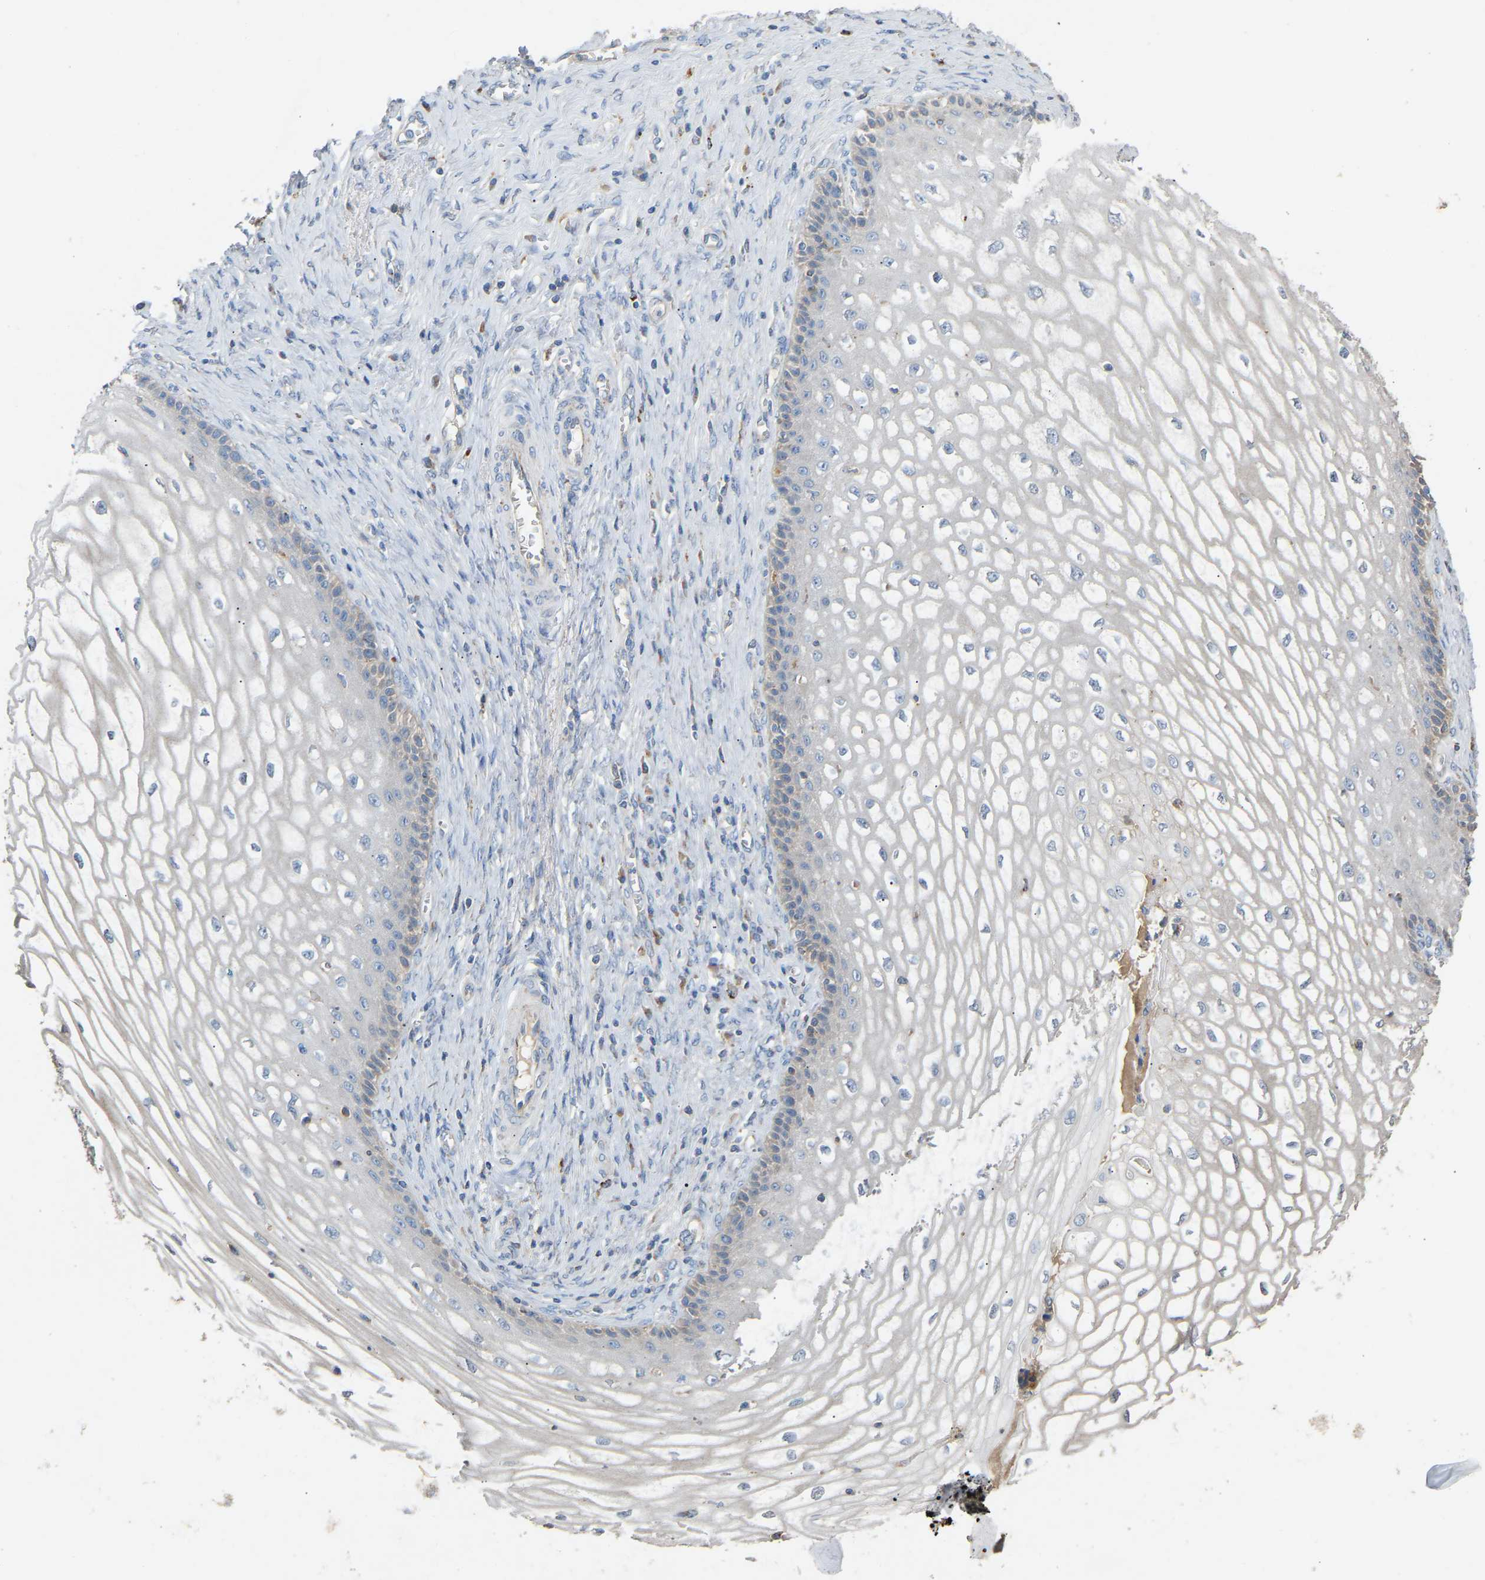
{"staining": {"intensity": "negative", "quantity": "none", "location": "none"}, "tissue": "cervical cancer", "cell_type": "Tumor cells", "image_type": "cancer", "snomed": [{"axis": "morphology", "description": "Adenocarcinoma, NOS"}, {"axis": "topography", "description": "Cervix"}], "caption": "The immunohistochemistry (IHC) histopathology image has no significant expression in tumor cells of cervical cancer (adenocarcinoma) tissue. (Immunohistochemistry, brightfield microscopy, high magnification).", "gene": "RGP1", "patient": {"sex": "female", "age": 44}}